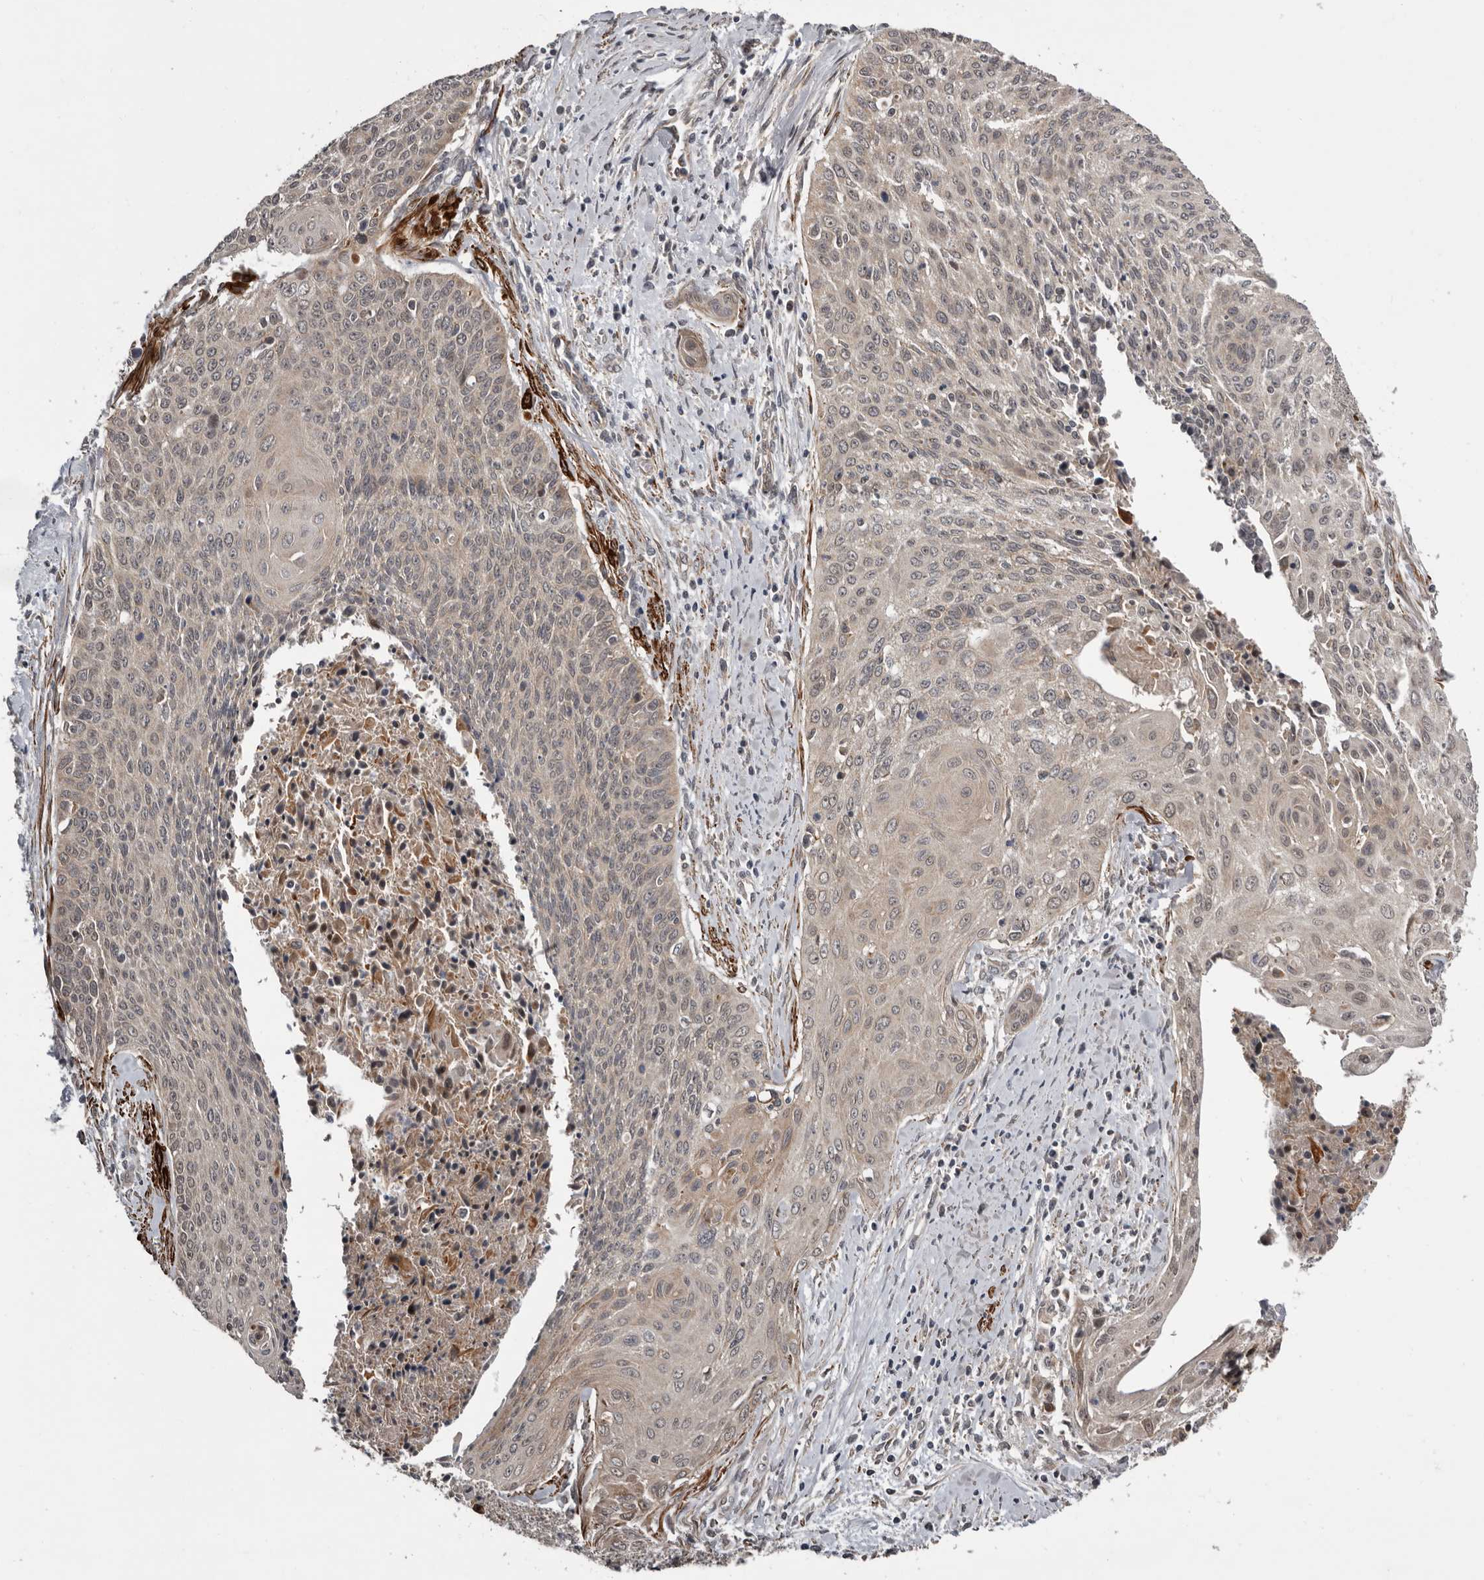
{"staining": {"intensity": "negative", "quantity": "none", "location": "none"}, "tissue": "cervical cancer", "cell_type": "Tumor cells", "image_type": "cancer", "snomed": [{"axis": "morphology", "description": "Squamous cell carcinoma, NOS"}, {"axis": "topography", "description": "Cervix"}], "caption": "Protein analysis of cervical cancer (squamous cell carcinoma) reveals no significant staining in tumor cells.", "gene": "FGFR4", "patient": {"sex": "female", "age": 55}}